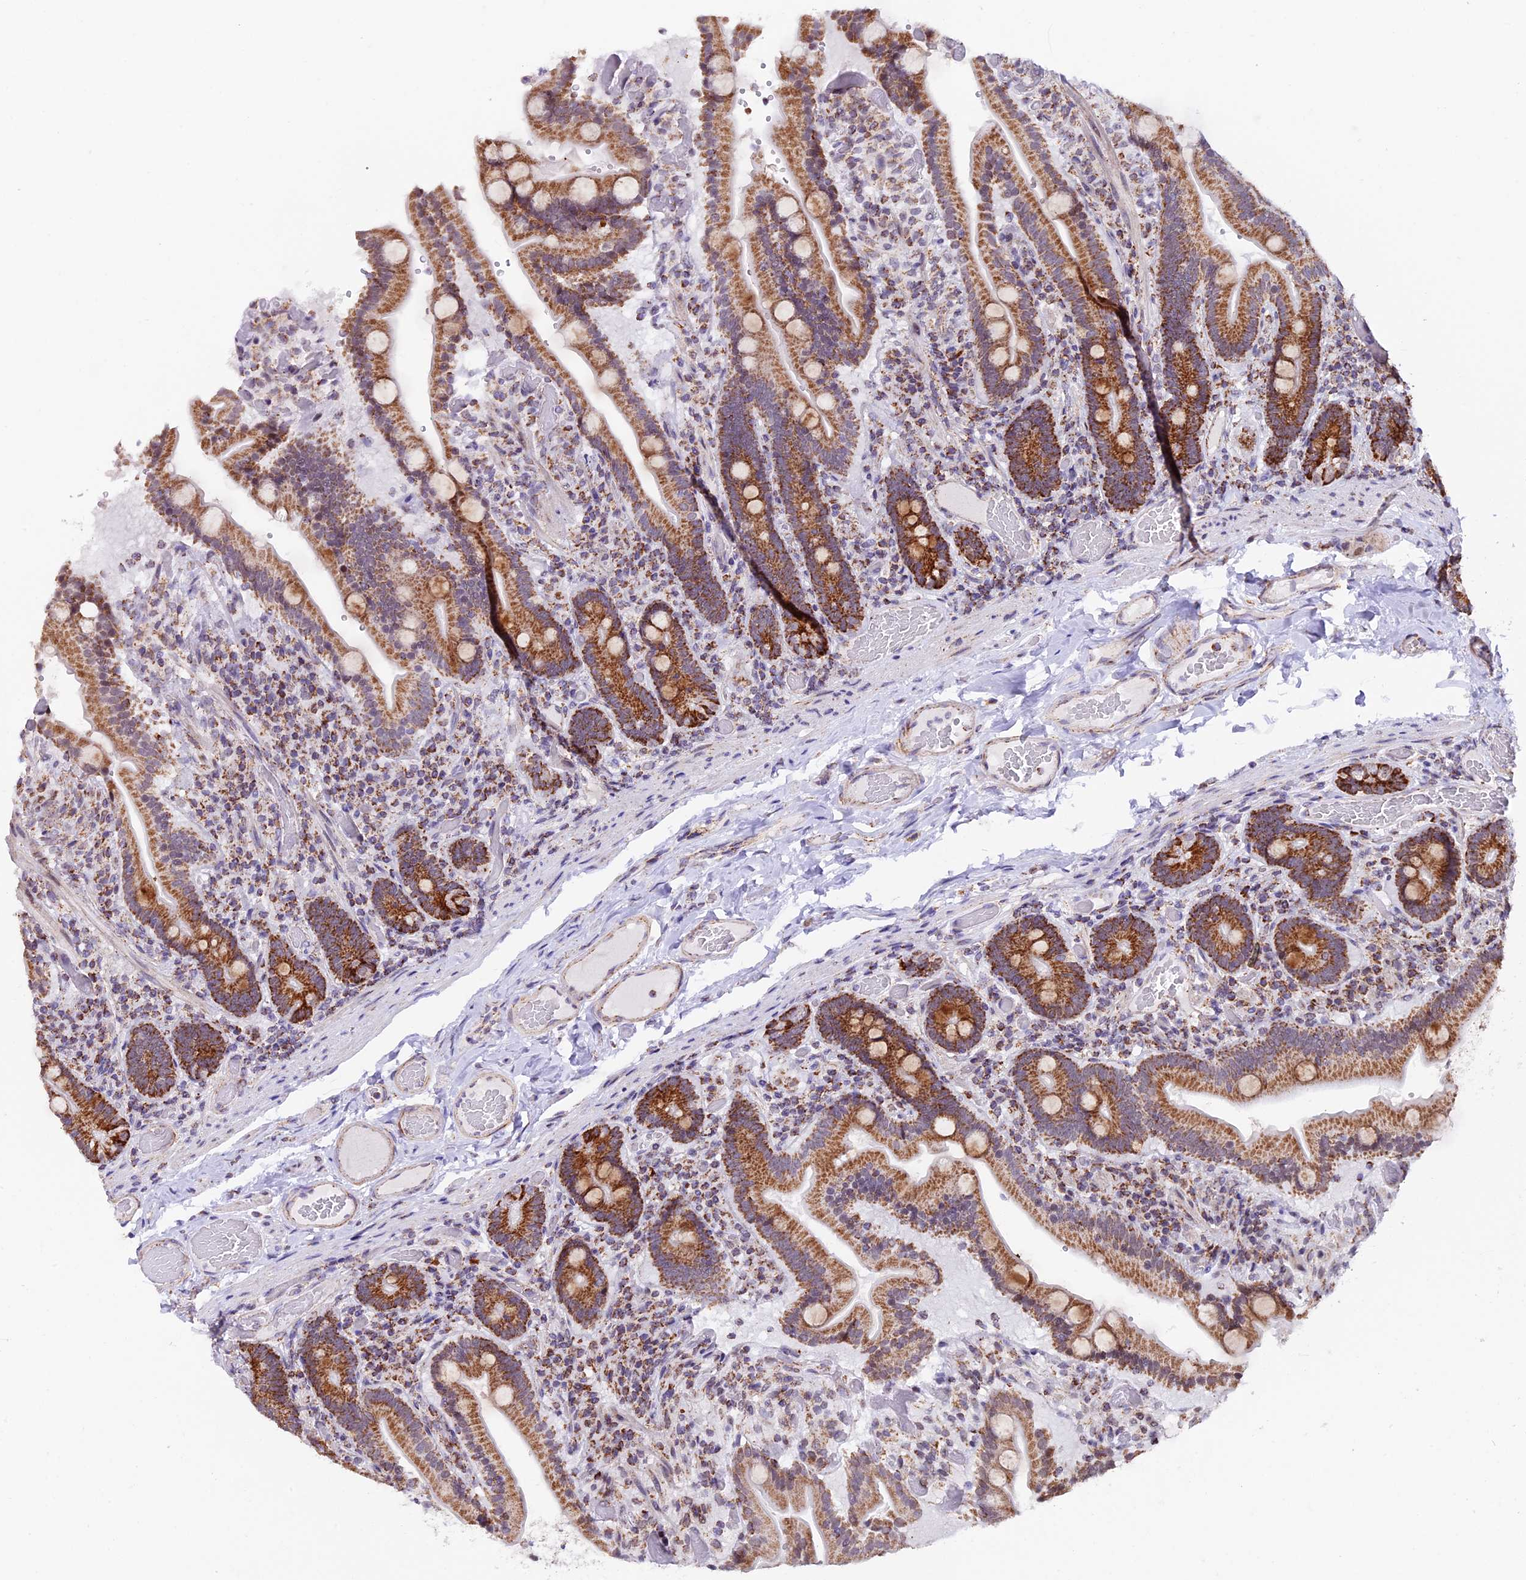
{"staining": {"intensity": "moderate", "quantity": ">75%", "location": "cytoplasmic/membranous"}, "tissue": "duodenum", "cell_type": "Glandular cells", "image_type": "normal", "snomed": [{"axis": "morphology", "description": "Normal tissue, NOS"}, {"axis": "topography", "description": "Duodenum"}], "caption": "Immunohistochemistry image of benign human duodenum stained for a protein (brown), which shows medium levels of moderate cytoplasmic/membranous expression in about >75% of glandular cells.", "gene": "TFAM", "patient": {"sex": "female", "age": 62}}